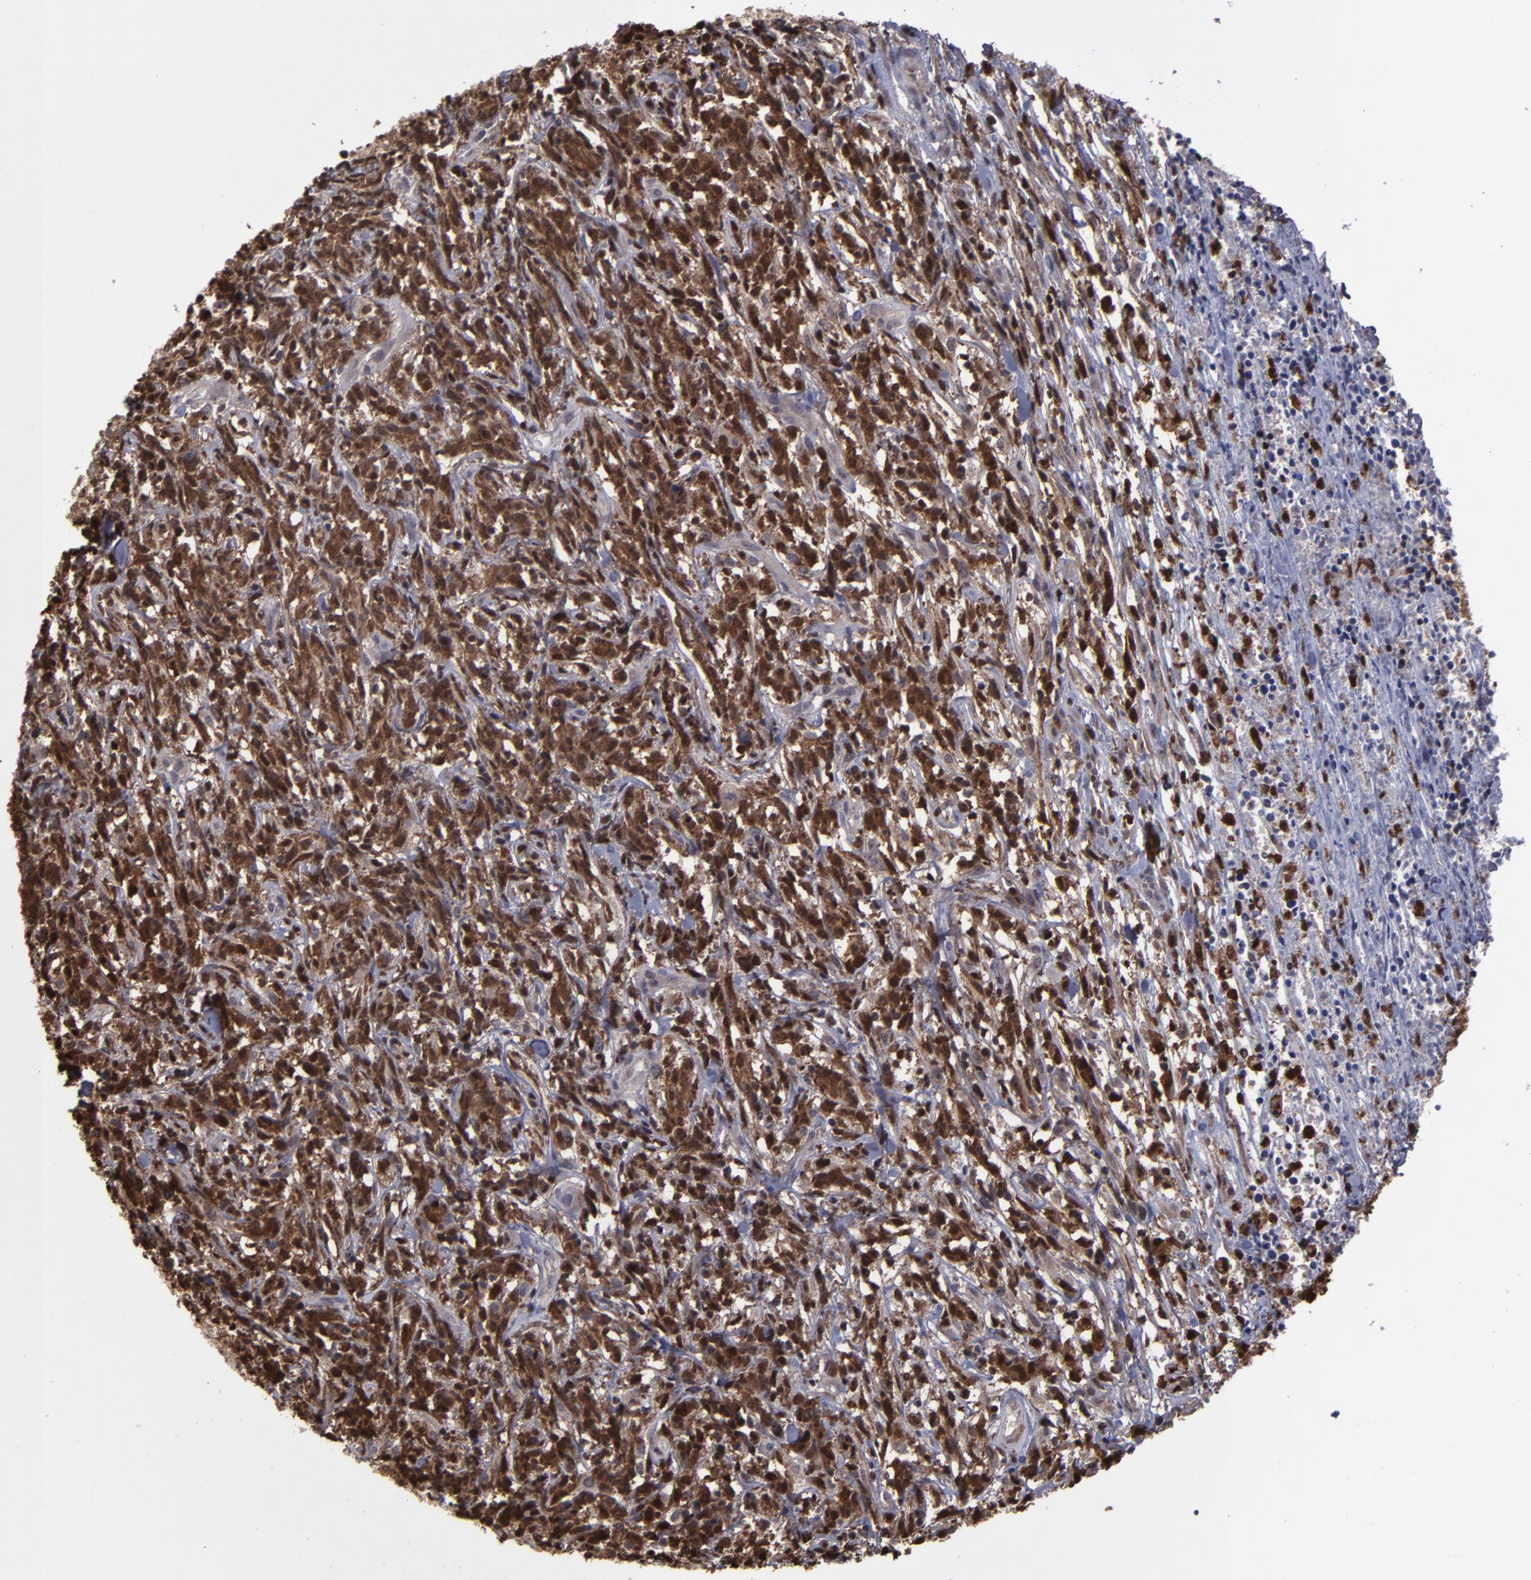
{"staining": {"intensity": "moderate", "quantity": ">75%", "location": "cytoplasmic/membranous,nuclear"}, "tissue": "lymphoma", "cell_type": "Tumor cells", "image_type": "cancer", "snomed": [{"axis": "morphology", "description": "Malignant lymphoma, non-Hodgkin's type, High grade"}, {"axis": "topography", "description": "Lymph node"}], "caption": "Human lymphoma stained for a protein (brown) demonstrates moderate cytoplasmic/membranous and nuclear positive staining in approximately >75% of tumor cells.", "gene": "GRB2", "patient": {"sex": "female", "age": 73}}